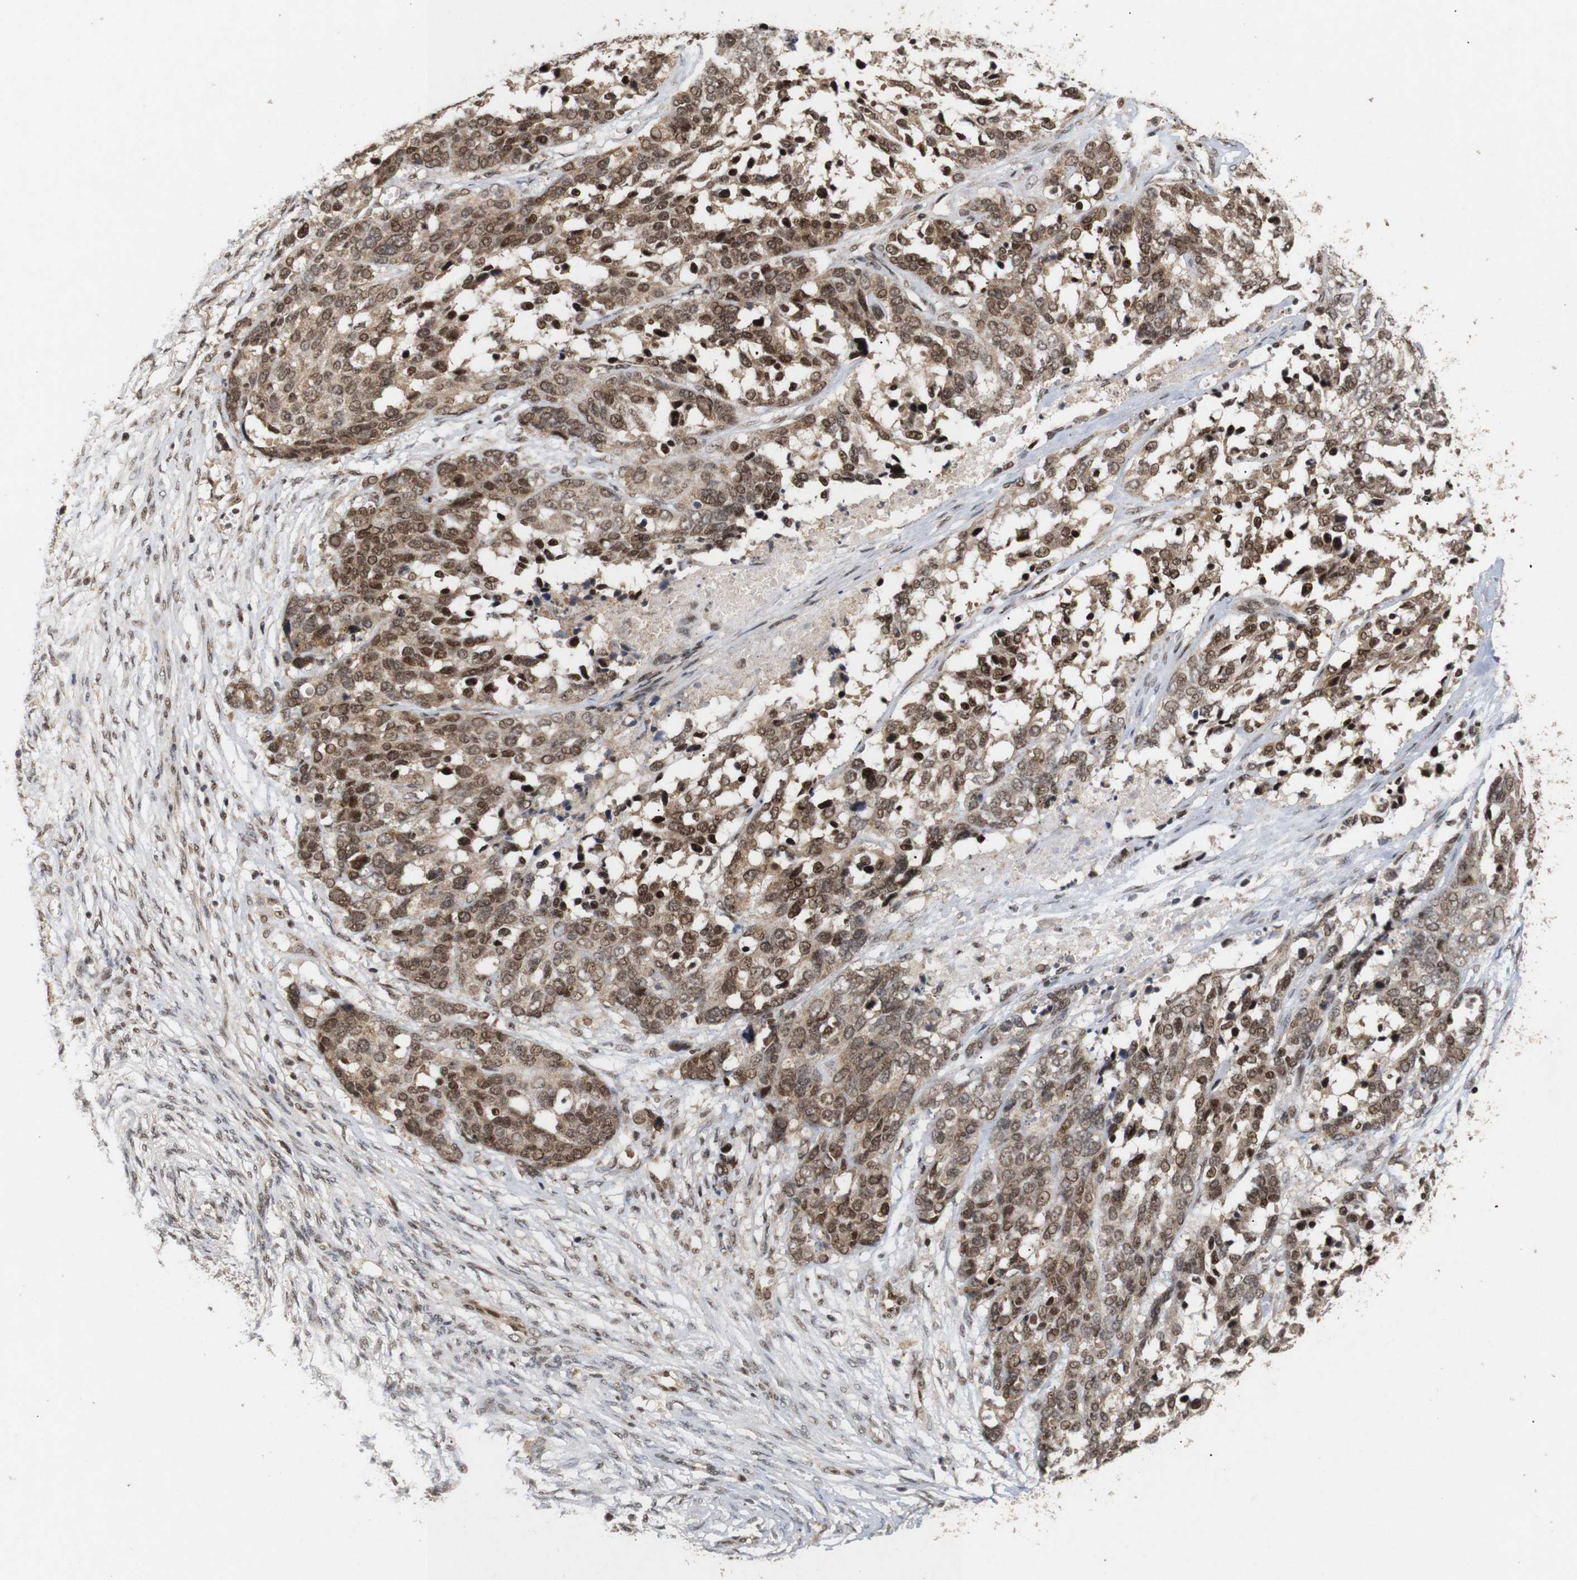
{"staining": {"intensity": "moderate", "quantity": ">75%", "location": "cytoplasmic/membranous,nuclear"}, "tissue": "ovarian cancer", "cell_type": "Tumor cells", "image_type": "cancer", "snomed": [{"axis": "morphology", "description": "Cystadenocarcinoma, serous, NOS"}, {"axis": "topography", "description": "Ovary"}], "caption": "A brown stain highlights moderate cytoplasmic/membranous and nuclear staining of a protein in serous cystadenocarcinoma (ovarian) tumor cells.", "gene": "PYM1", "patient": {"sex": "female", "age": 44}}